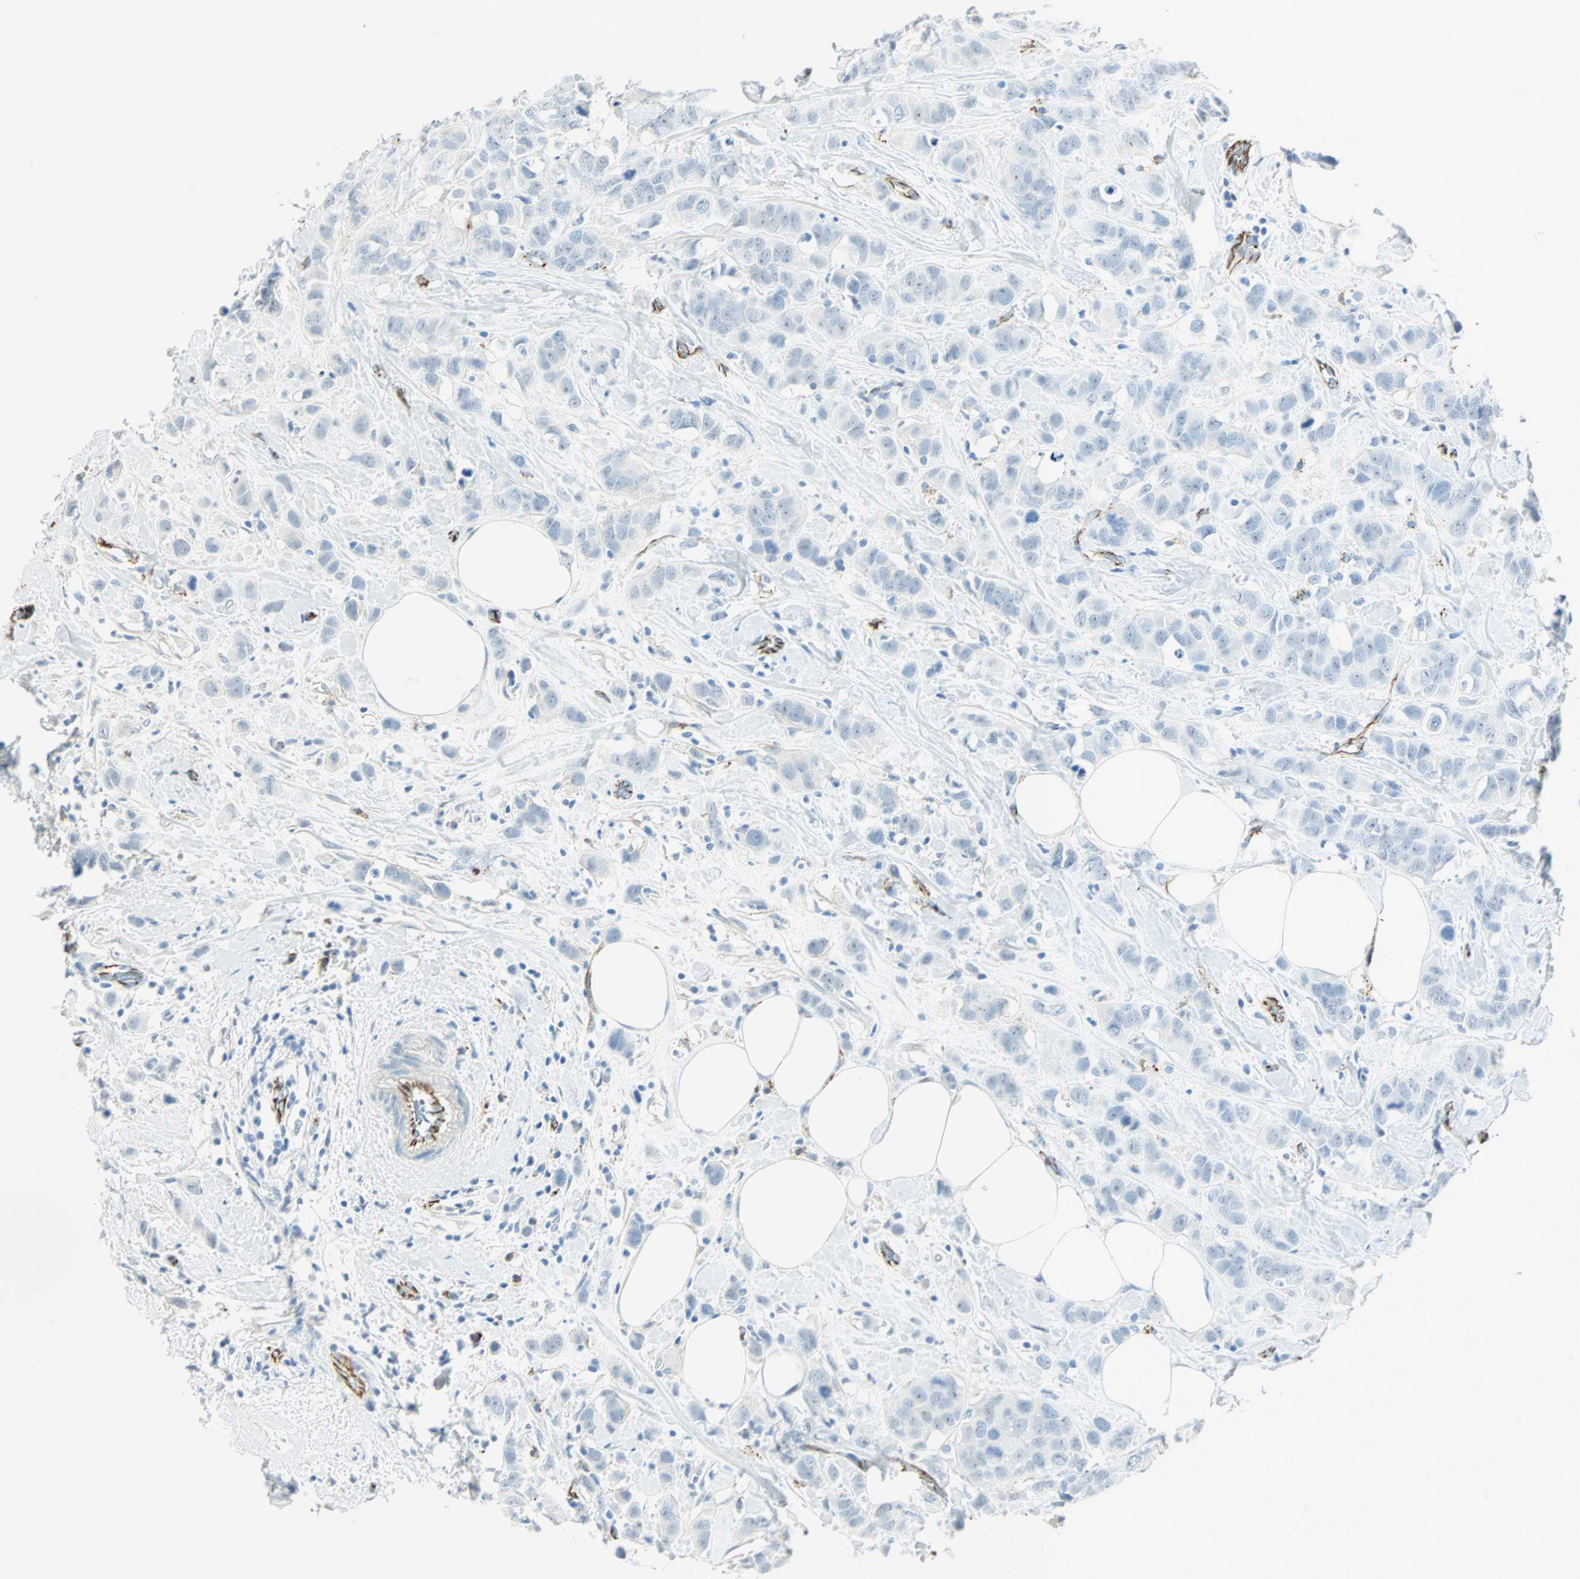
{"staining": {"intensity": "weak", "quantity": "<25%", "location": "cytoplasmic/membranous"}, "tissue": "breast cancer", "cell_type": "Tumor cells", "image_type": "cancer", "snomed": [{"axis": "morphology", "description": "Normal tissue, NOS"}, {"axis": "morphology", "description": "Duct carcinoma"}, {"axis": "topography", "description": "Breast"}], "caption": "An image of breast cancer stained for a protein reveals no brown staining in tumor cells. Nuclei are stained in blue.", "gene": "VPS9D1", "patient": {"sex": "female", "age": 50}}